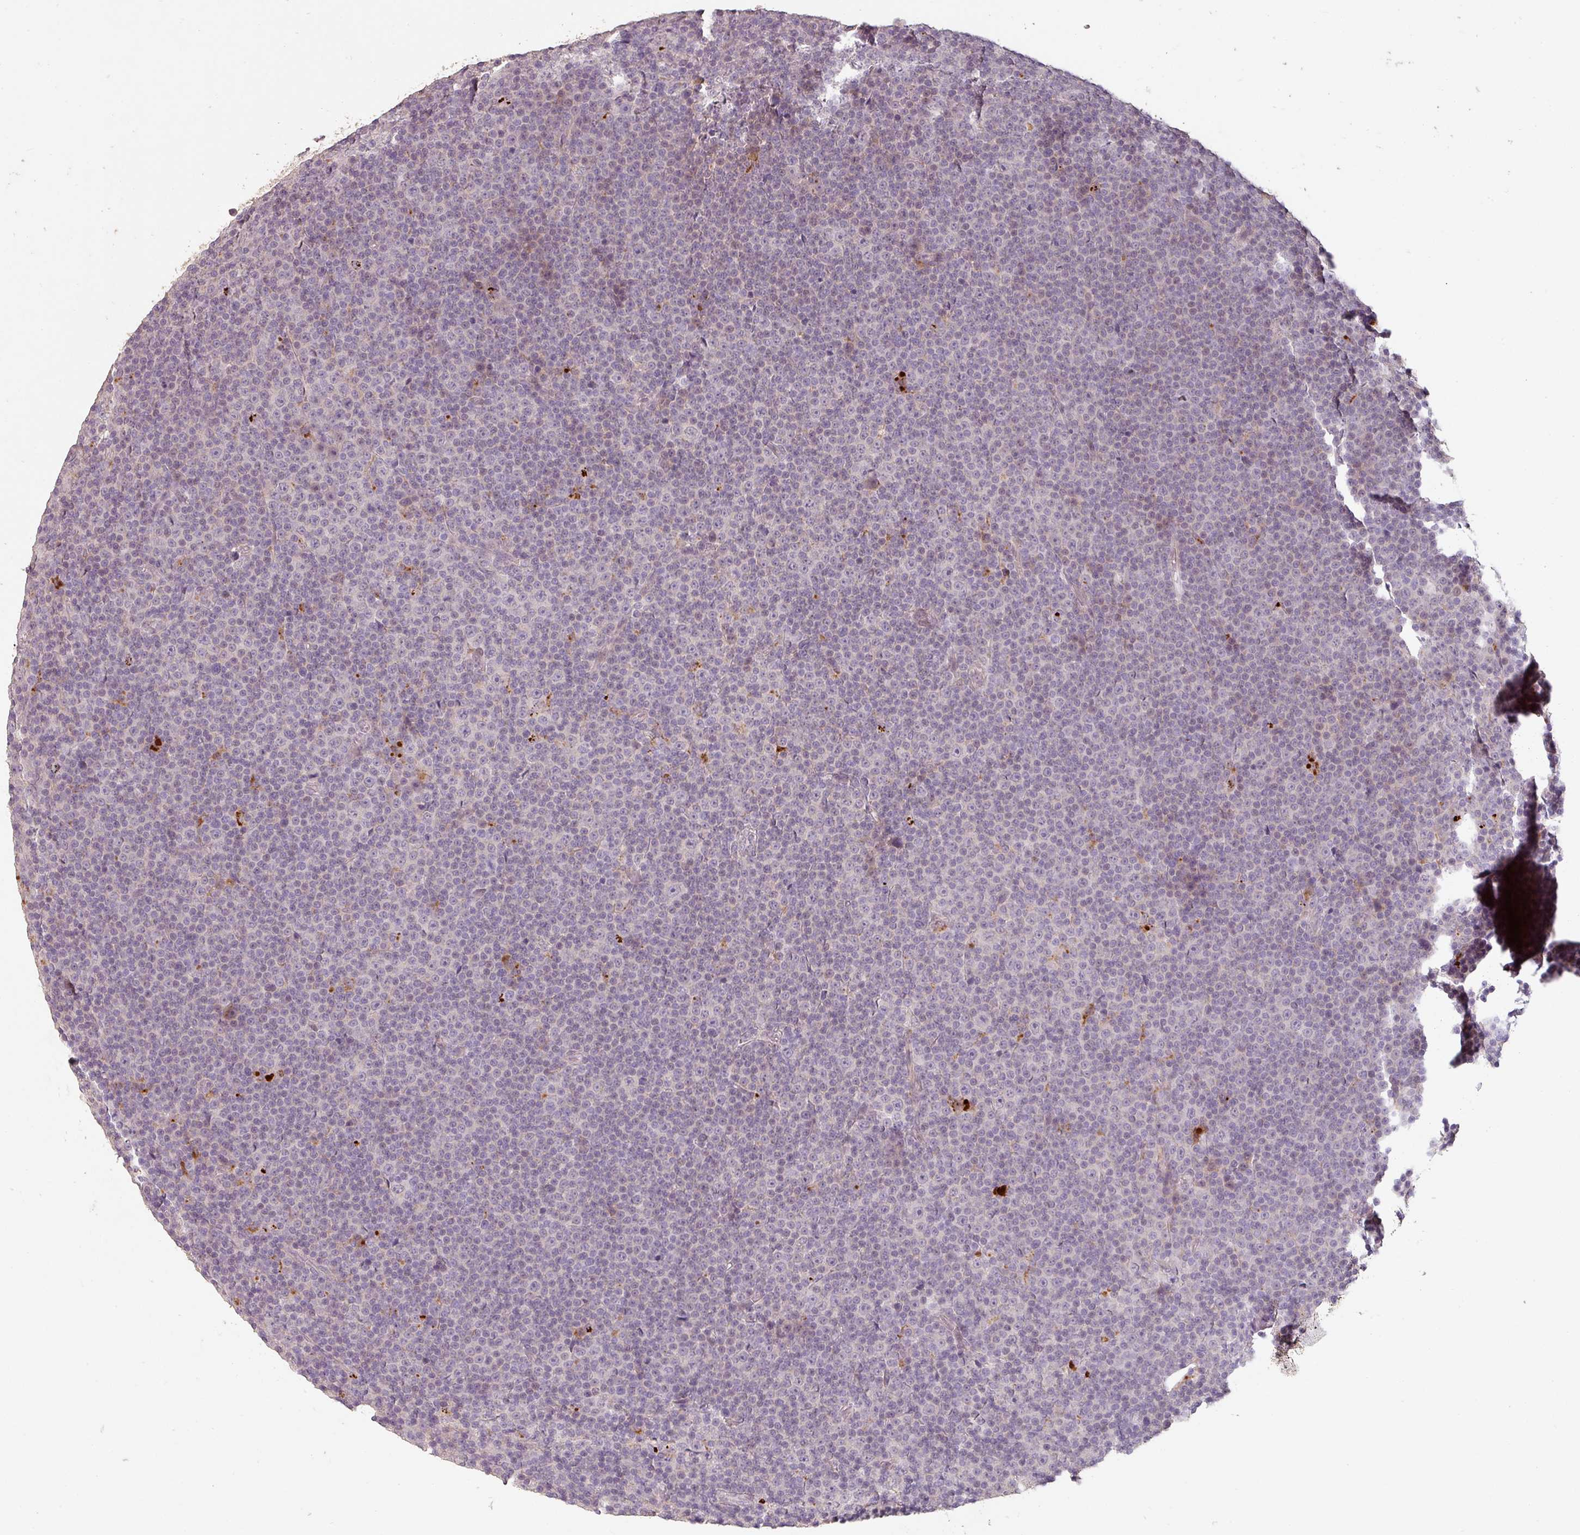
{"staining": {"intensity": "negative", "quantity": "none", "location": "none"}, "tissue": "lymphoma", "cell_type": "Tumor cells", "image_type": "cancer", "snomed": [{"axis": "morphology", "description": "Malignant lymphoma, non-Hodgkin's type, Low grade"}, {"axis": "topography", "description": "Lymph node"}], "caption": "DAB immunohistochemical staining of lymphoma displays no significant staining in tumor cells. (Stains: DAB (3,3'-diaminobenzidine) immunohistochemistry with hematoxylin counter stain, Microscopy: brightfield microscopy at high magnification).", "gene": "LYPLA1", "patient": {"sex": "female", "age": 67}}